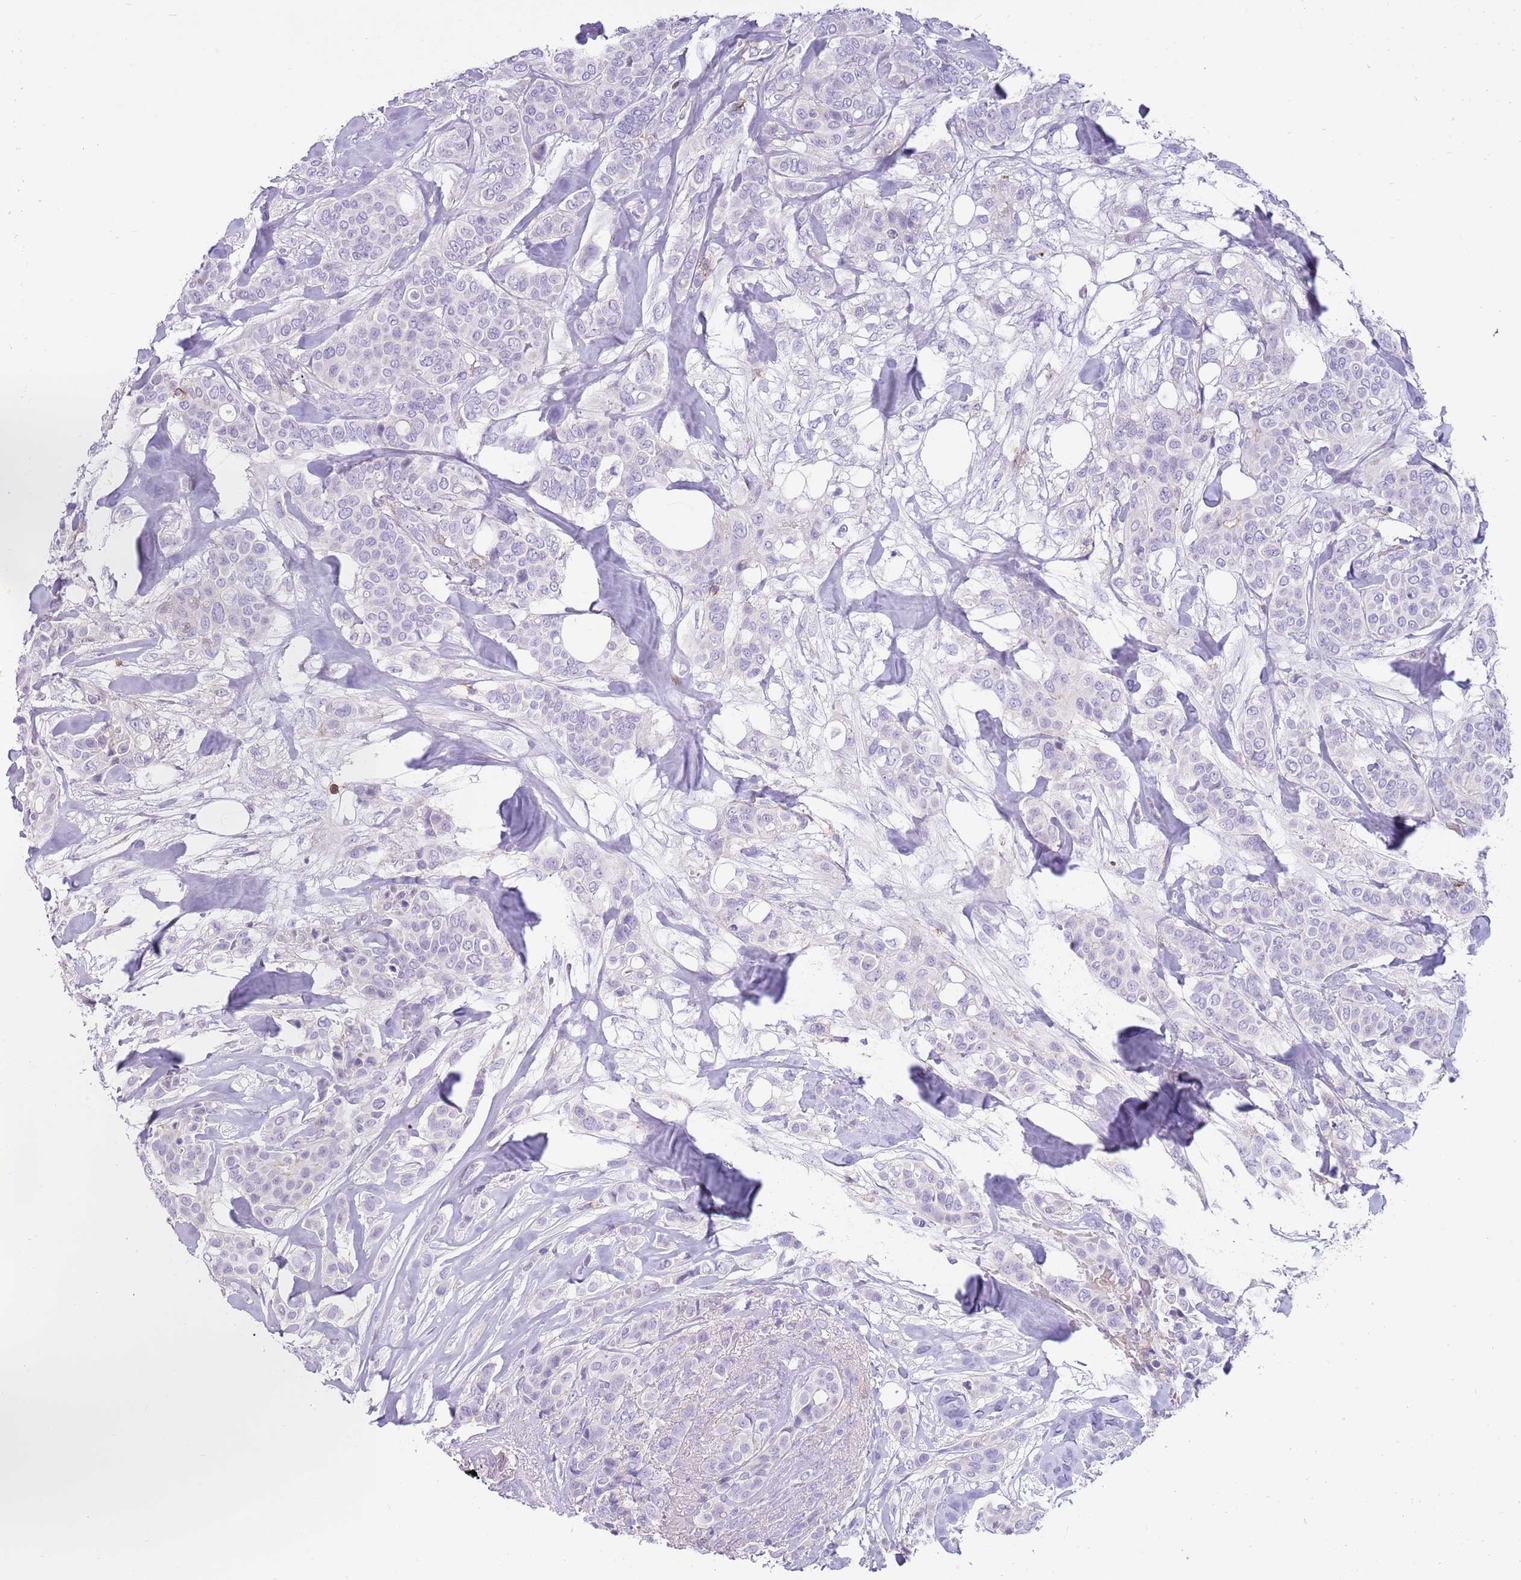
{"staining": {"intensity": "negative", "quantity": "none", "location": "none"}, "tissue": "breast cancer", "cell_type": "Tumor cells", "image_type": "cancer", "snomed": [{"axis": "morphology", "description": "Lobular carcinoma"}, {"axis": "topography", "description": "Breast"}], "caption": "This histopathology image is of breast cancer stained with IHC to label a protein in brown with the nuclei are counter-stained blue. There is no expression in tumor cells.", "gene": "OR4Q3", "patient": {"sex": "female", "age": 51}}